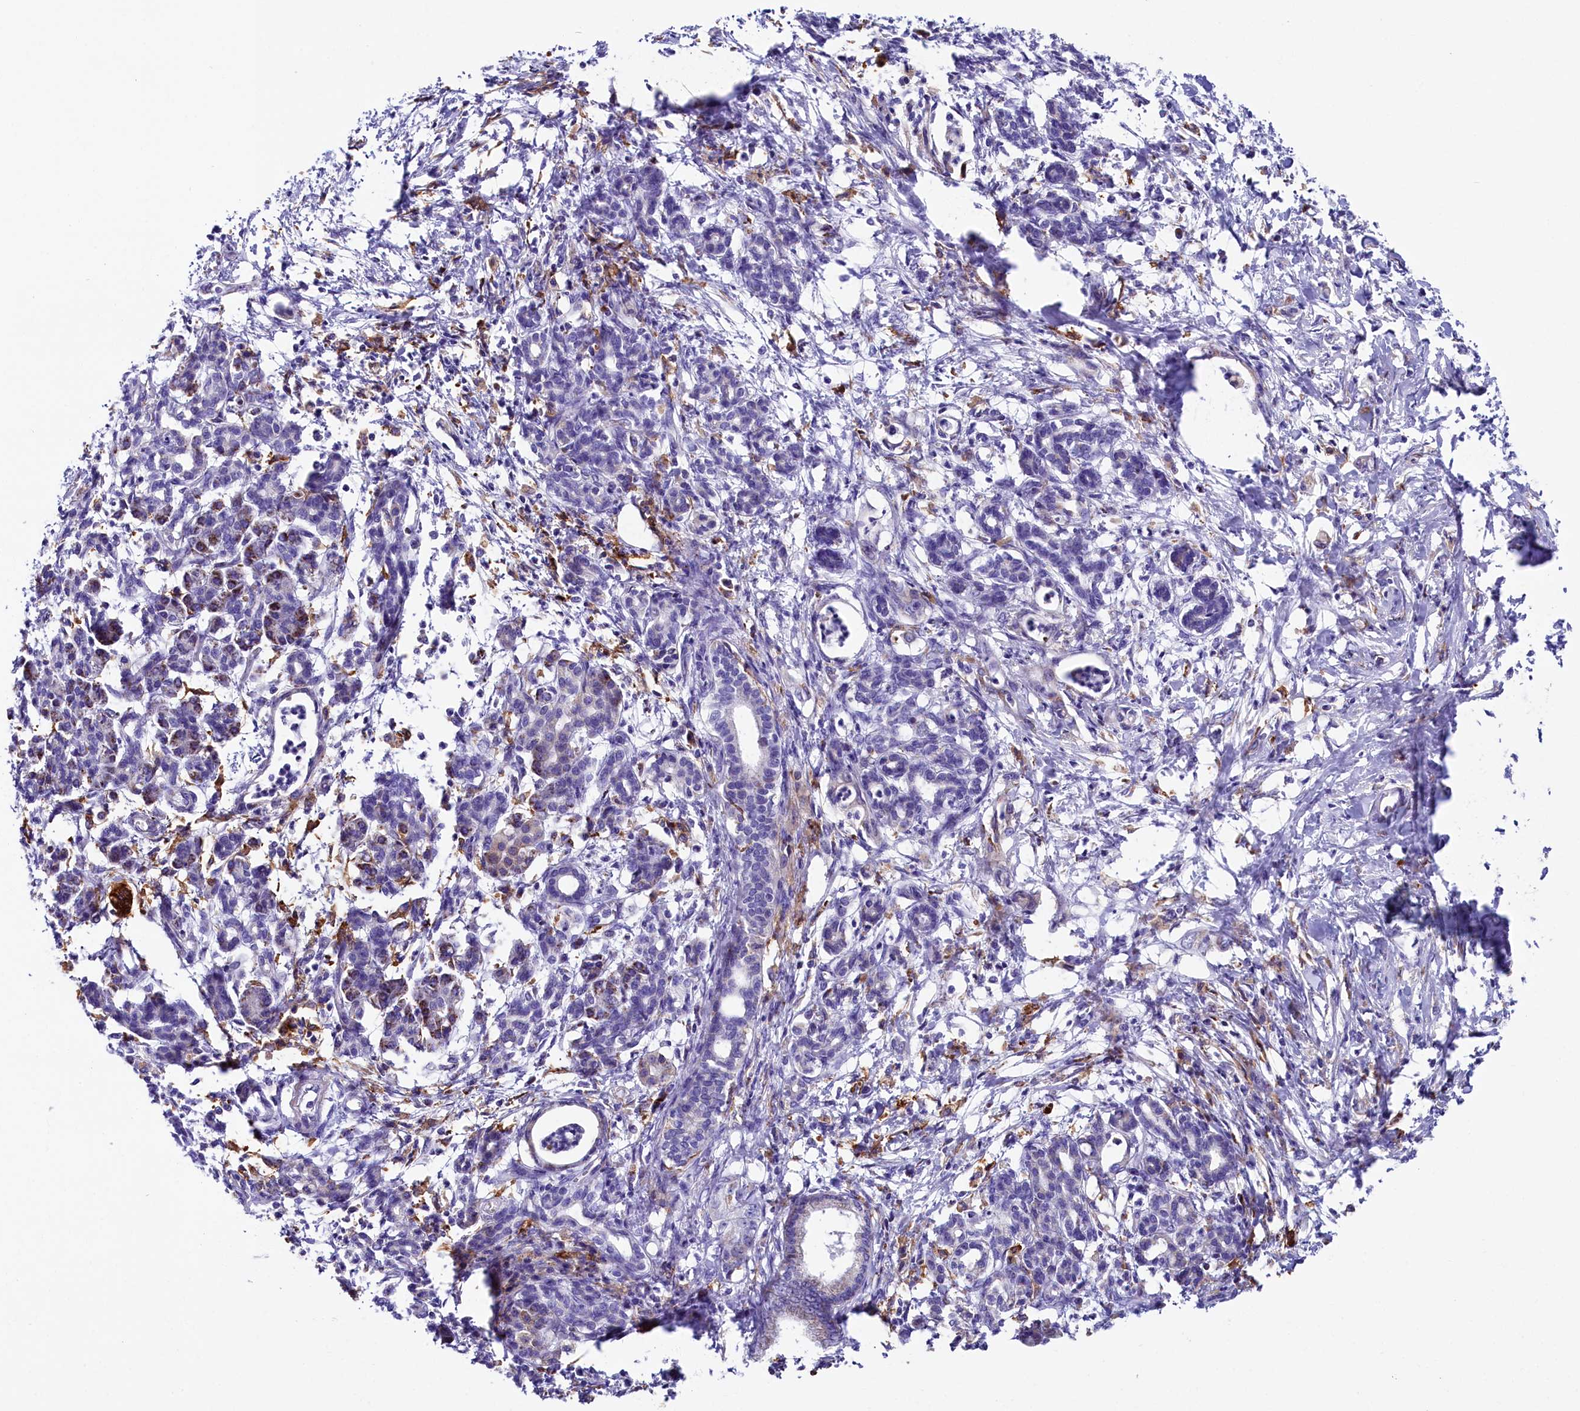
{"staining": {"intensity": "negative", "quantity": "none", "location": "none"}, "tissue": "pancreatic cancer", "cell_type": "Tumor cells", "image_type": "cancer", "snomed": [{"axis": "morphology", "description": "Adenocarcinoma, NOS"}, {"axis": "topography", "description": "Pancreas"}], "caption": "Immunohistochemistry image of neoplastic tissue: pancreatic adenocarcinoma stained with DAB (3,3'-diaminobenzidine) demonstrates no significant protein expression in tumor cells.", "gene": "IL20RA", "patient": {"sex": "female", "age": 55}}